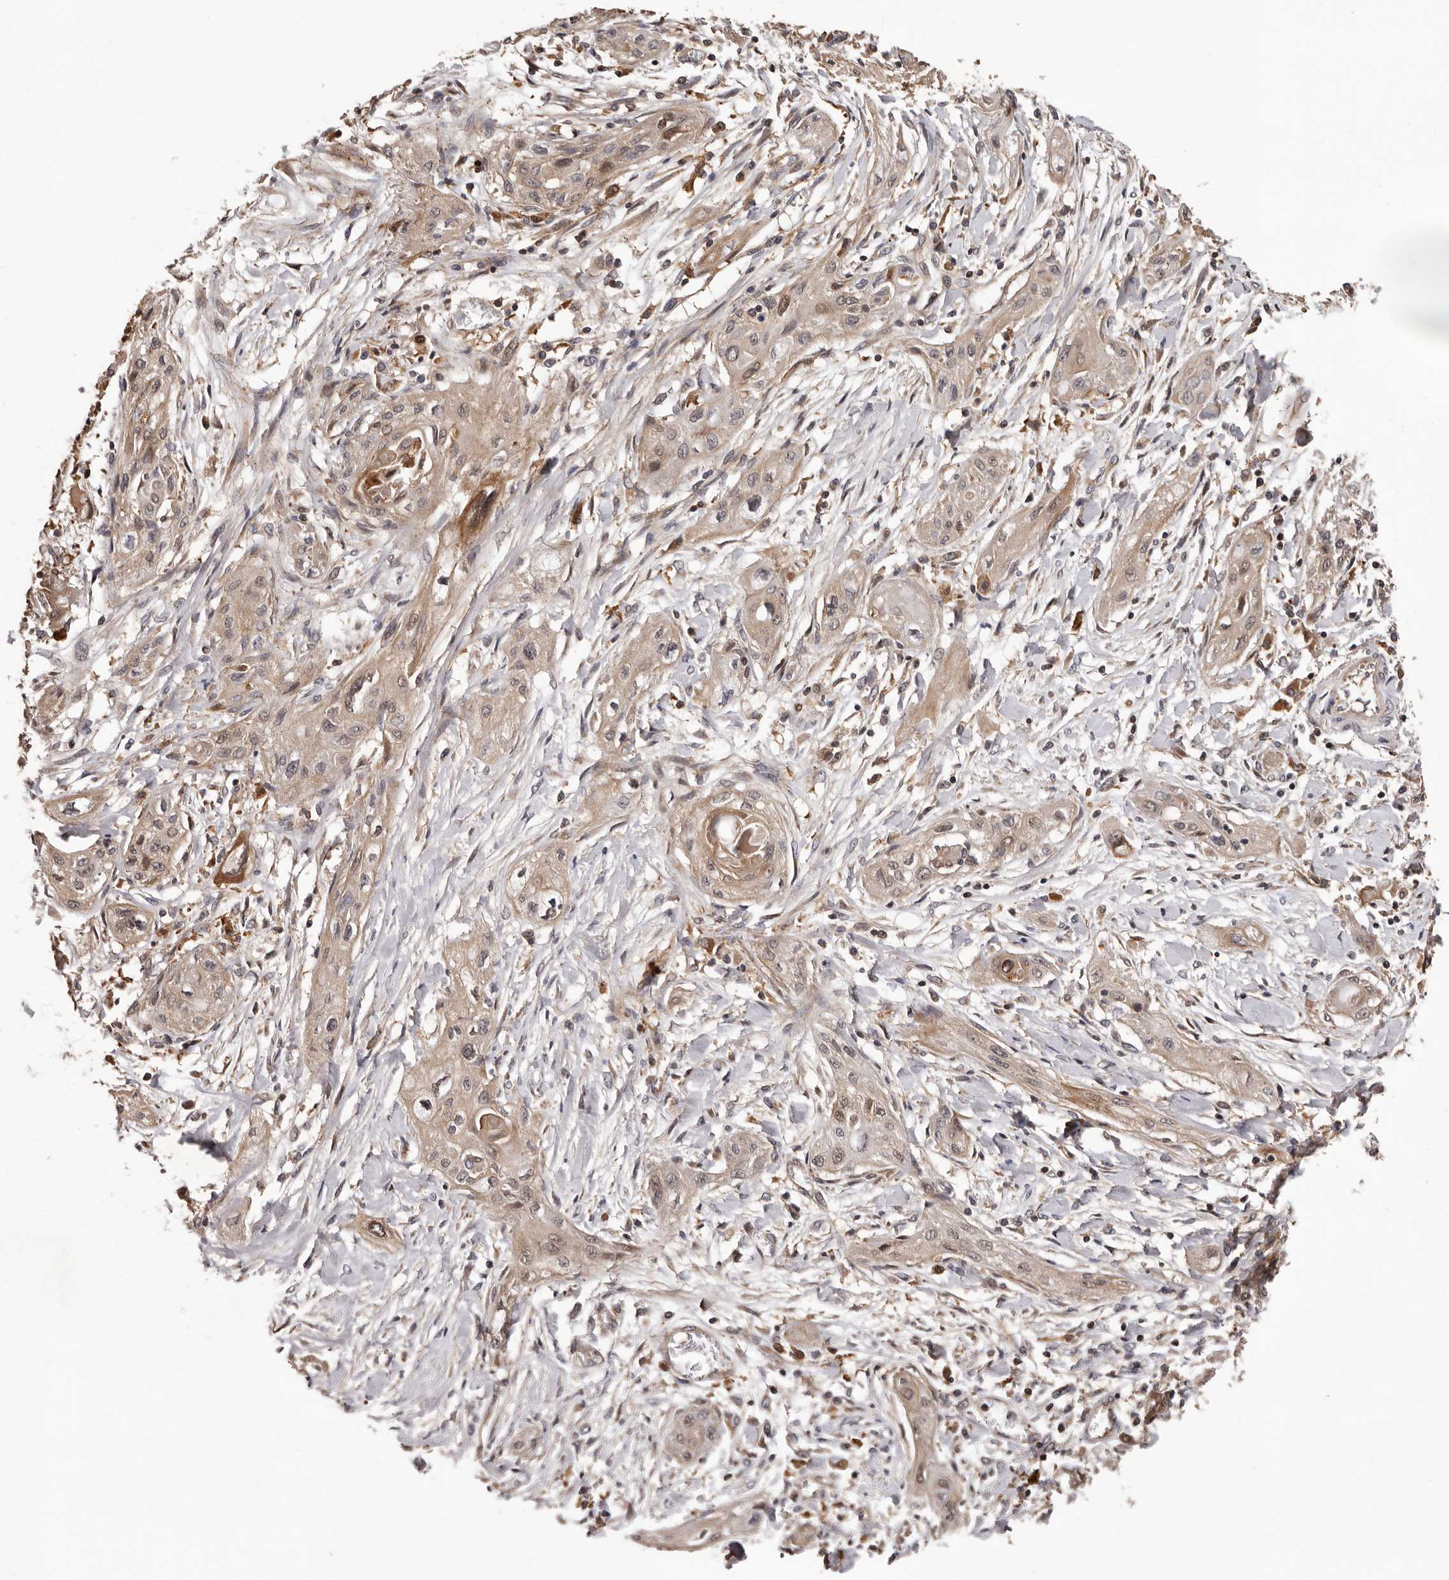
{"staining": {"intensity": "weak", "quantity": ">75%", "location": "cytoplasmic/membranous"}, "tissue": "lung cancer", "cell_type": "Tumor cells", "image_type": "cancer", "snomed": [{"axis": "morphology", "description": "Squamous cell carcinoma, NOS"}, {"axis": "topography", "description": "Lung"}], "caption": "The immunohistochemical stain labels weak cytoplasmic/membranous expression in tumor cells of lung squamous cell carcinoma tissue.", "gene": "ADAMTS2", "patient": {"sex": "female", "age": 47}}